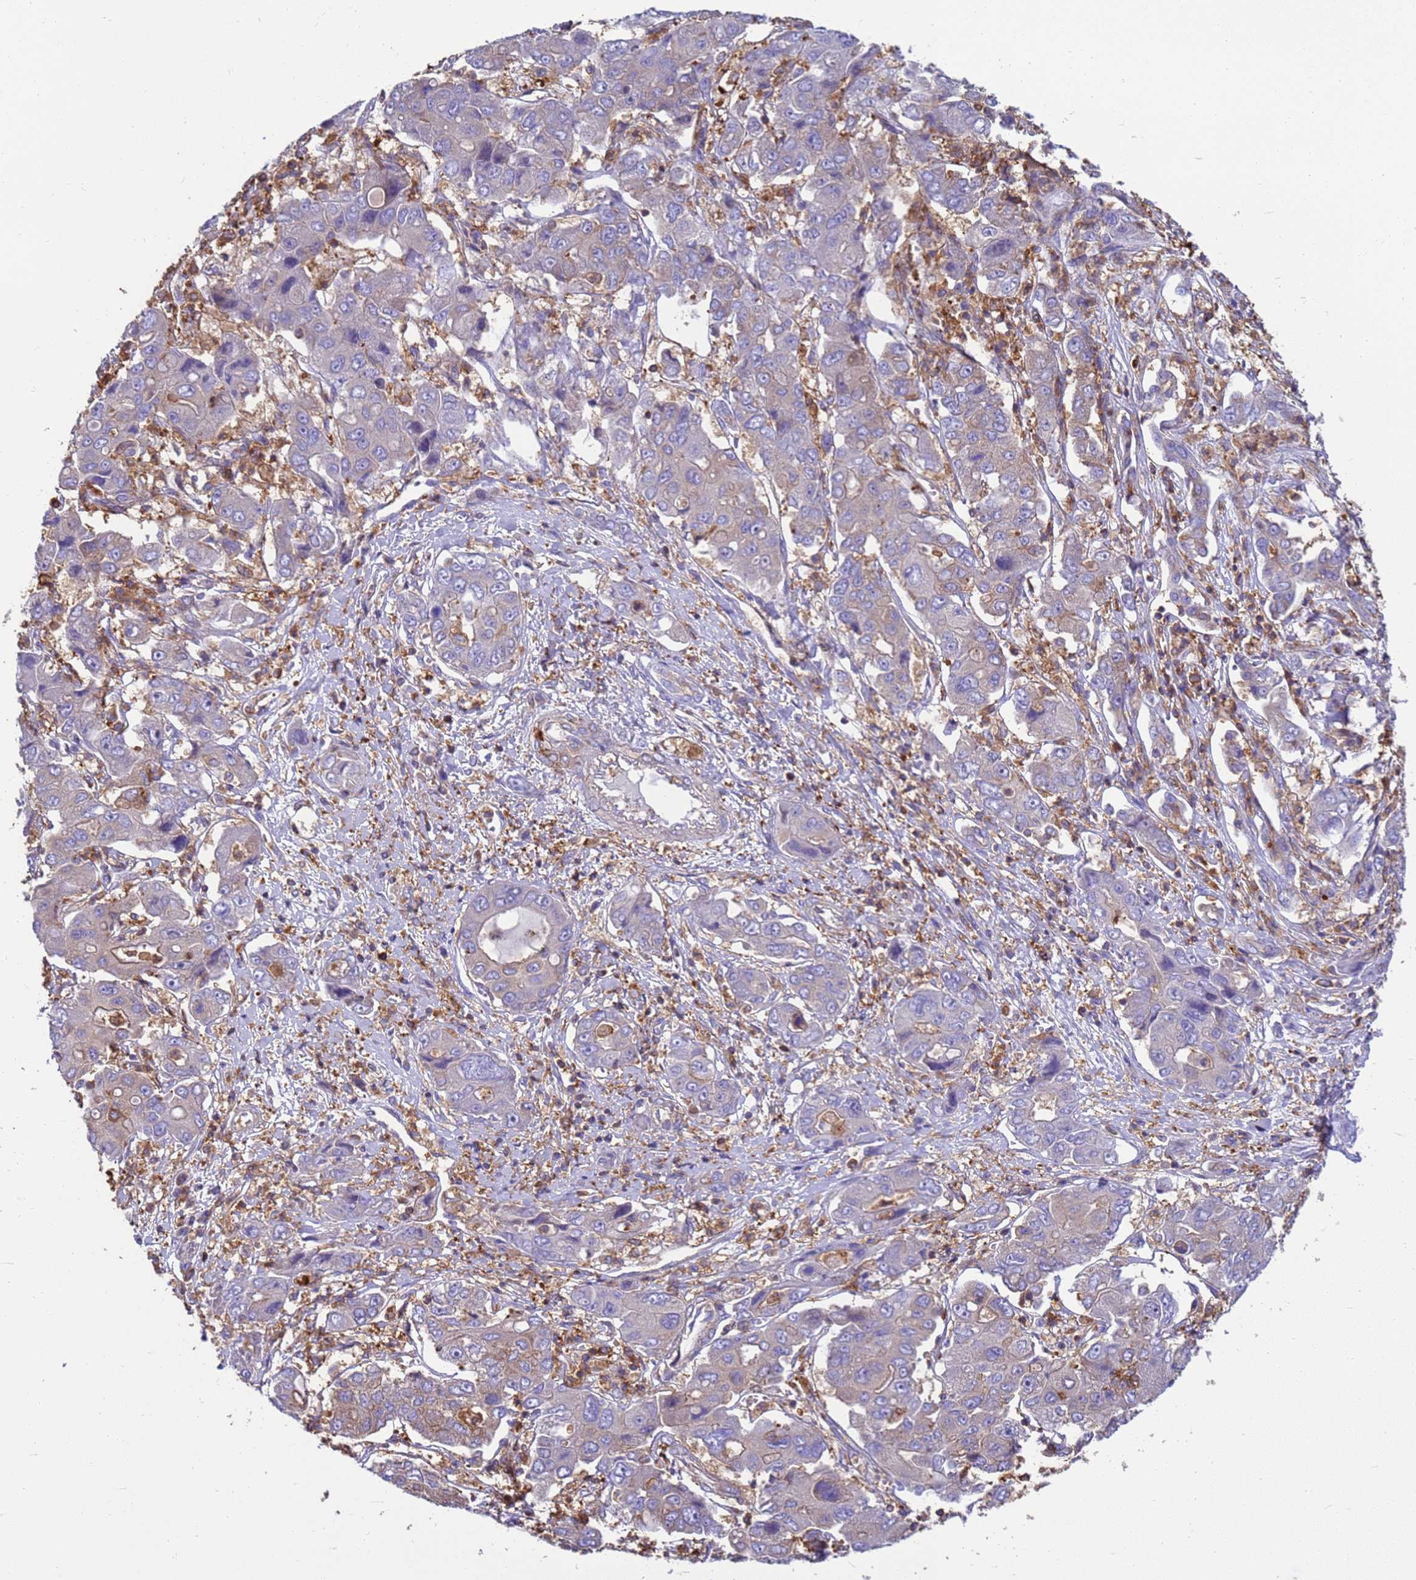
{"staining": {"intensity": "negative", "quantity": "none", "location": "none"}, "tissue": "liver cancer", "cell_type": "Tumor cells", "image_type": "cancer", "snomed": [{"axis": "morphology", "description": "Cholangiocarcinoma"}, {"axis": "topography", "description": "Liver"}], "caption": "This is an immunohistochemistry (IHC) histopathology image of liver cholangiocarcinoma. There is no positivity in tumor cells.", "gene": "ZNF235", "patient": {"sex": "male", "age": 67}}